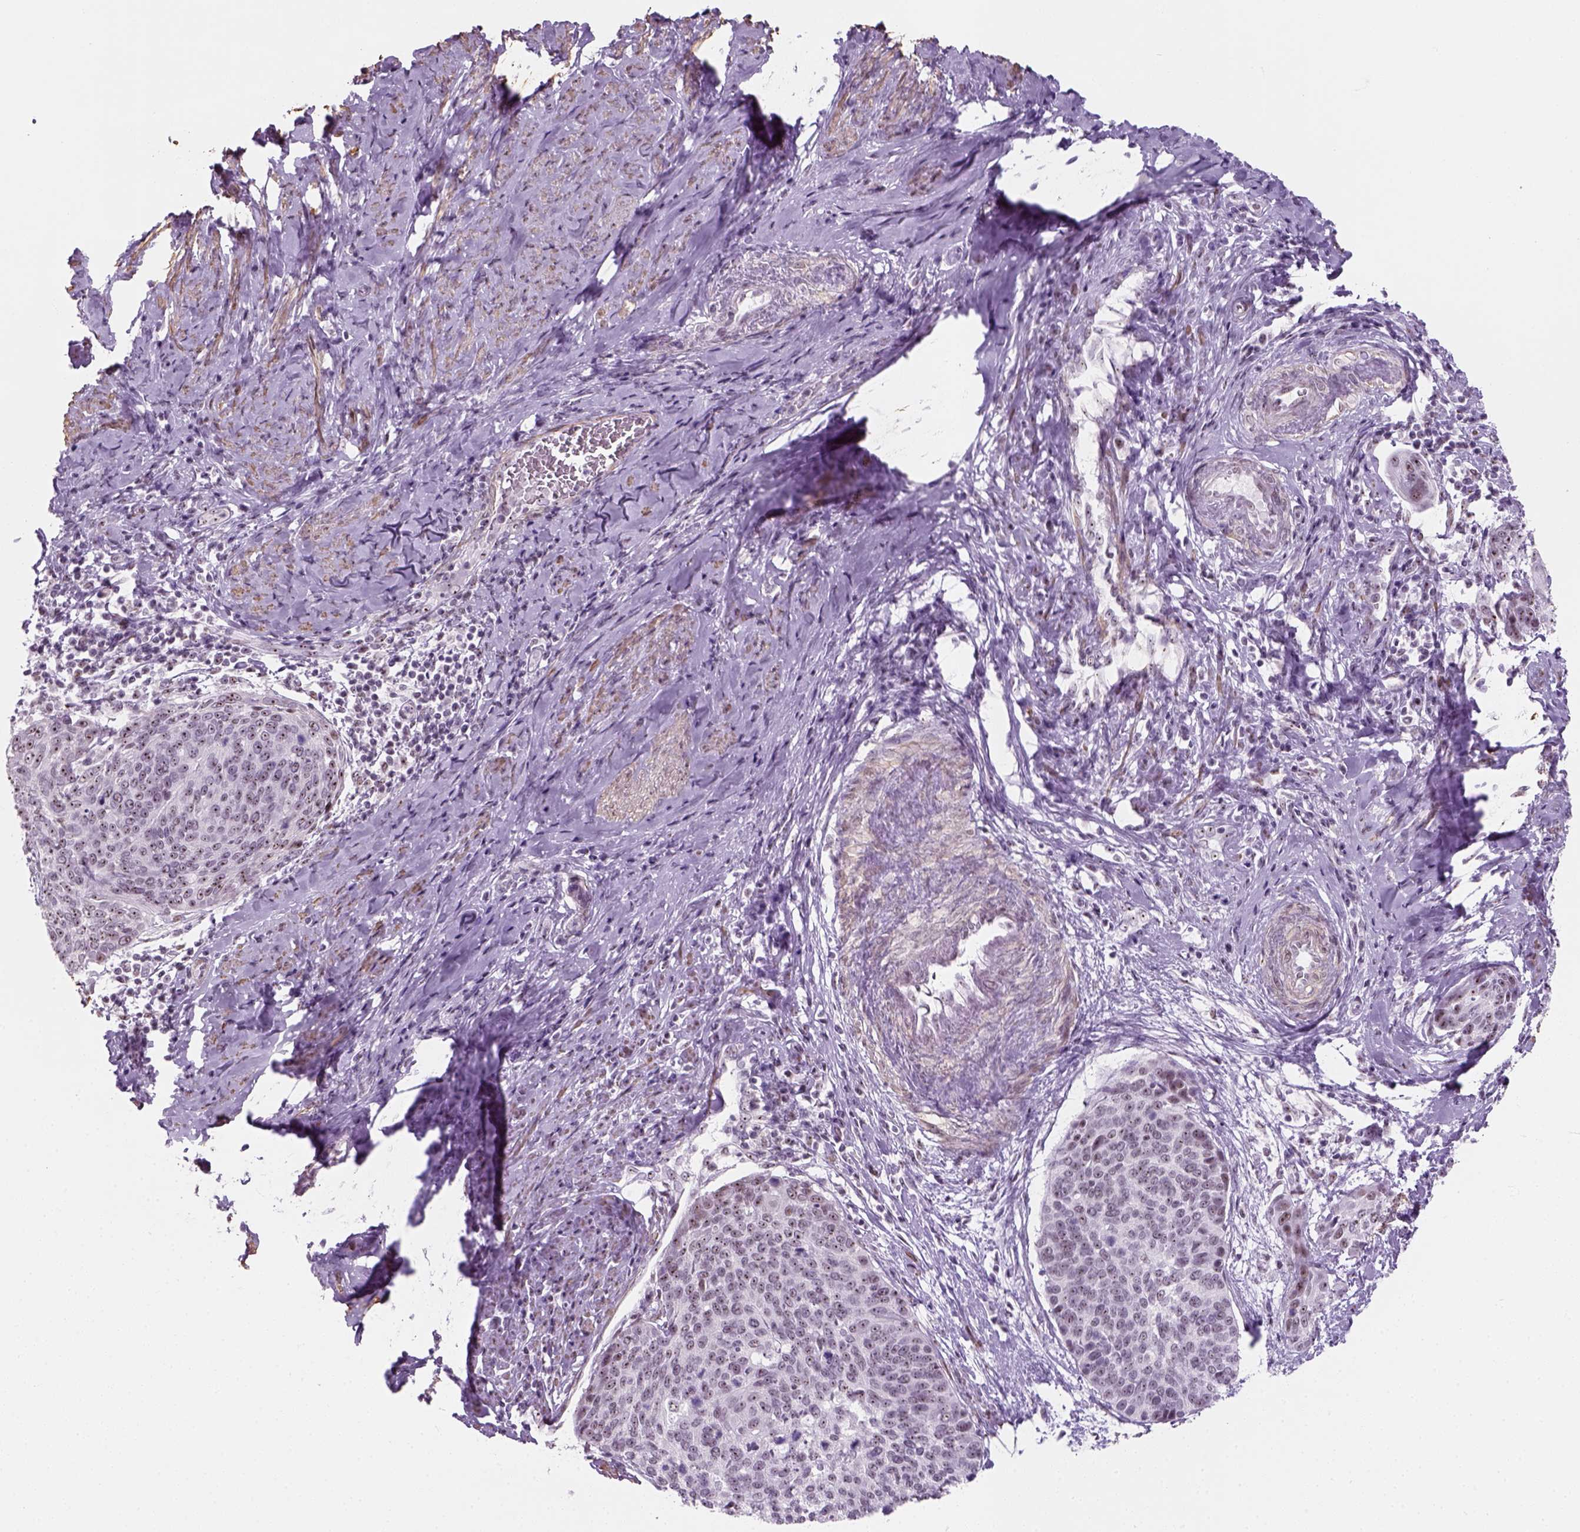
{"staining": {"intensity": "weak", "quantity": ">75%", "location": "nuclear"}, "tissue": "cervical cancer", "cell_type": "Tumor cells", "image_type": "cancer", "snomed": [{"axis": "morphology", "description": "Squamous cell carcinoma, NOS"}, {"axis": "topography", "description": "Cervix"}], "caption": "A high-resolution micrograph shows immunohistochemistry (IHC) staining of cervical cancer (squamous cell carcinoma), which shows weak nuclear positivity in approximately >75% of tumor cells.", "gene": "ZNF865", "patient": {"sex": "female", "age": 69}}